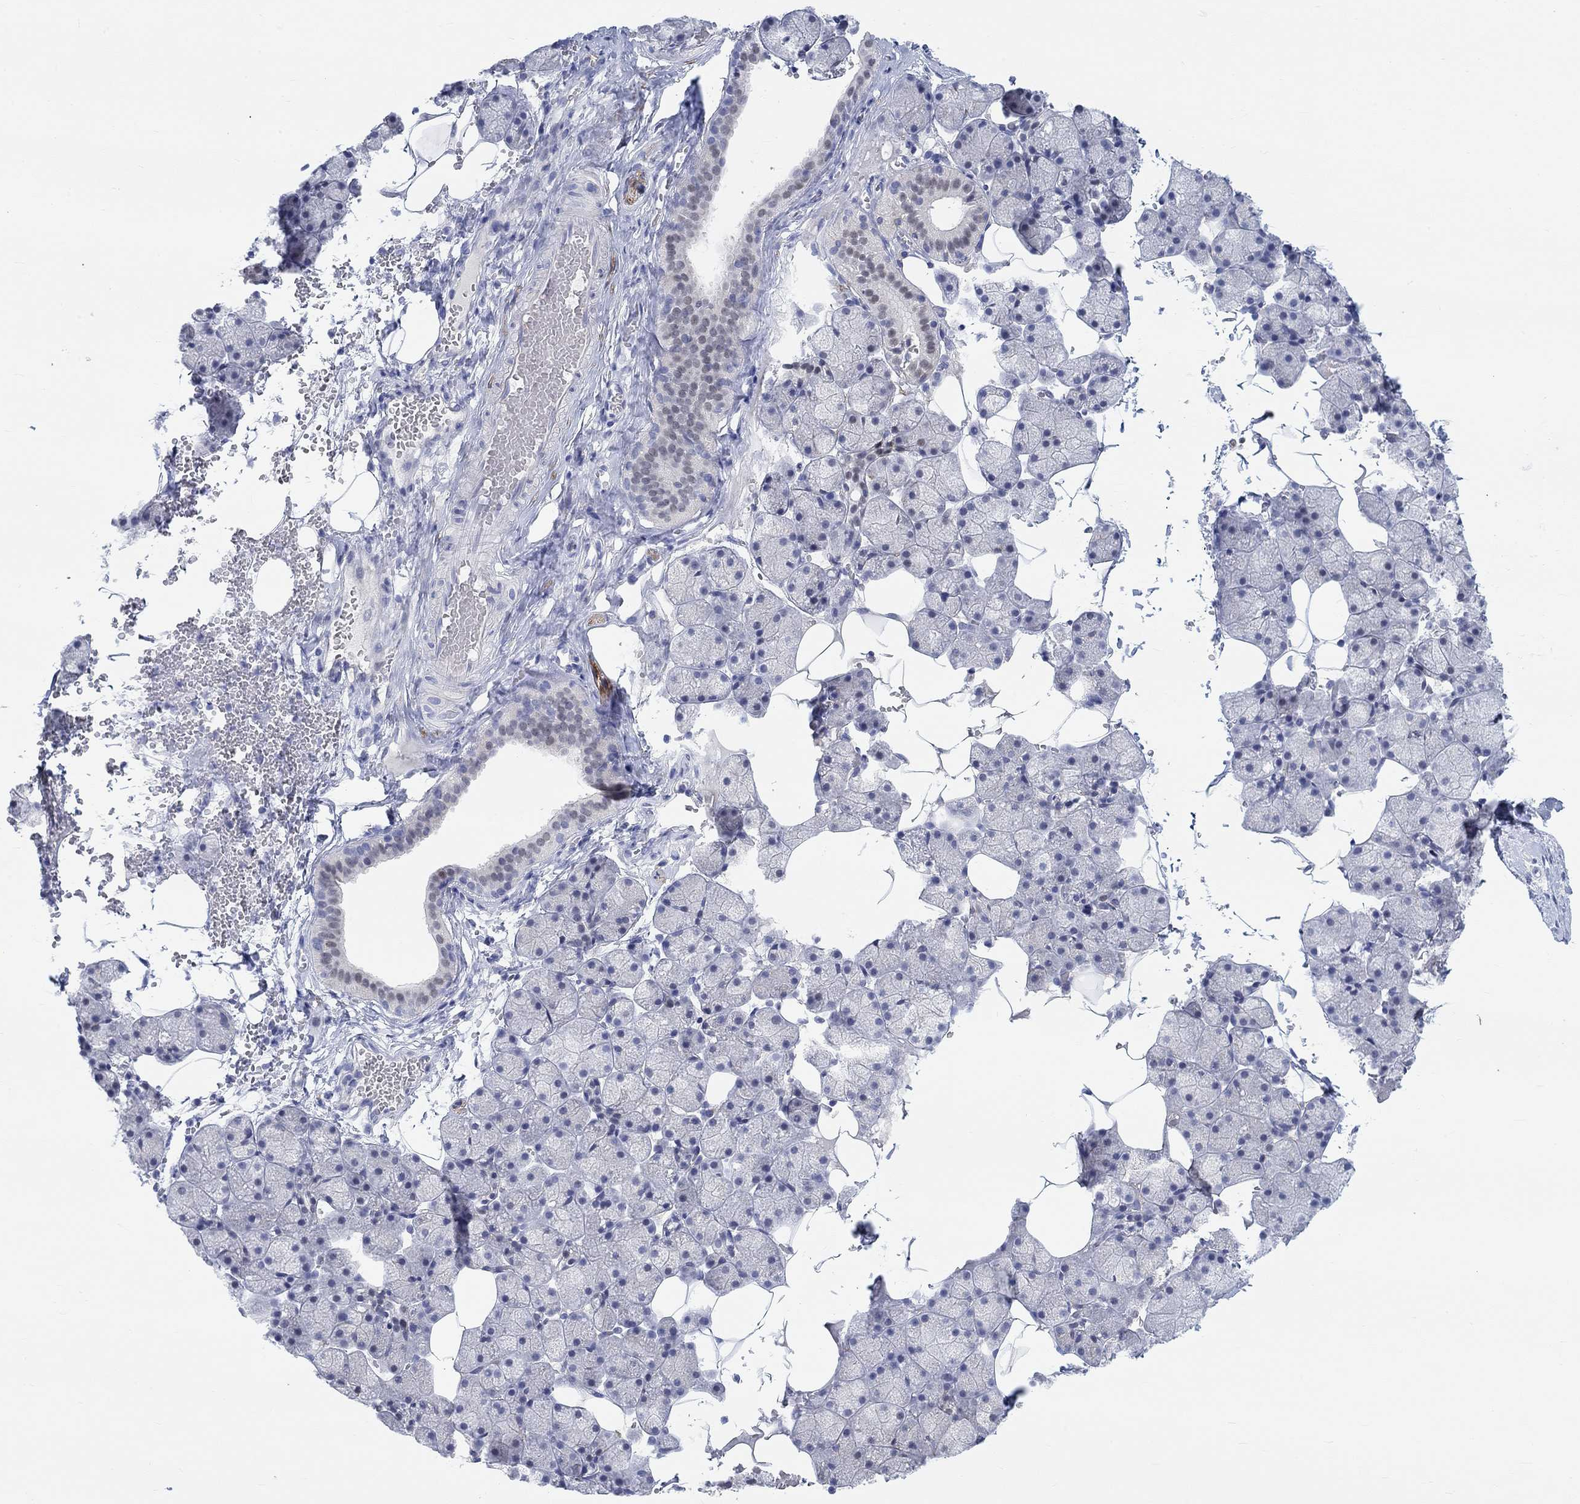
{"staining": {"intensity": "negative", "quantity": "none", "location": "none"}, "tissue": "salivary gland", "cell_type": "Glandular cells", "image_type": "normal", "snomed": [{"axis": "morphology", "description": "Normal tissue, NOS"}, {"axis": "topography", "description": "Salivary gland"}], "caption": "This is an immunohistochemistry (IHC) histopathology image of normal human salivary gland. There is no expression in glandular cells.", "gene": "NAV3", "patient": {"sex": "male", "age": 38}}